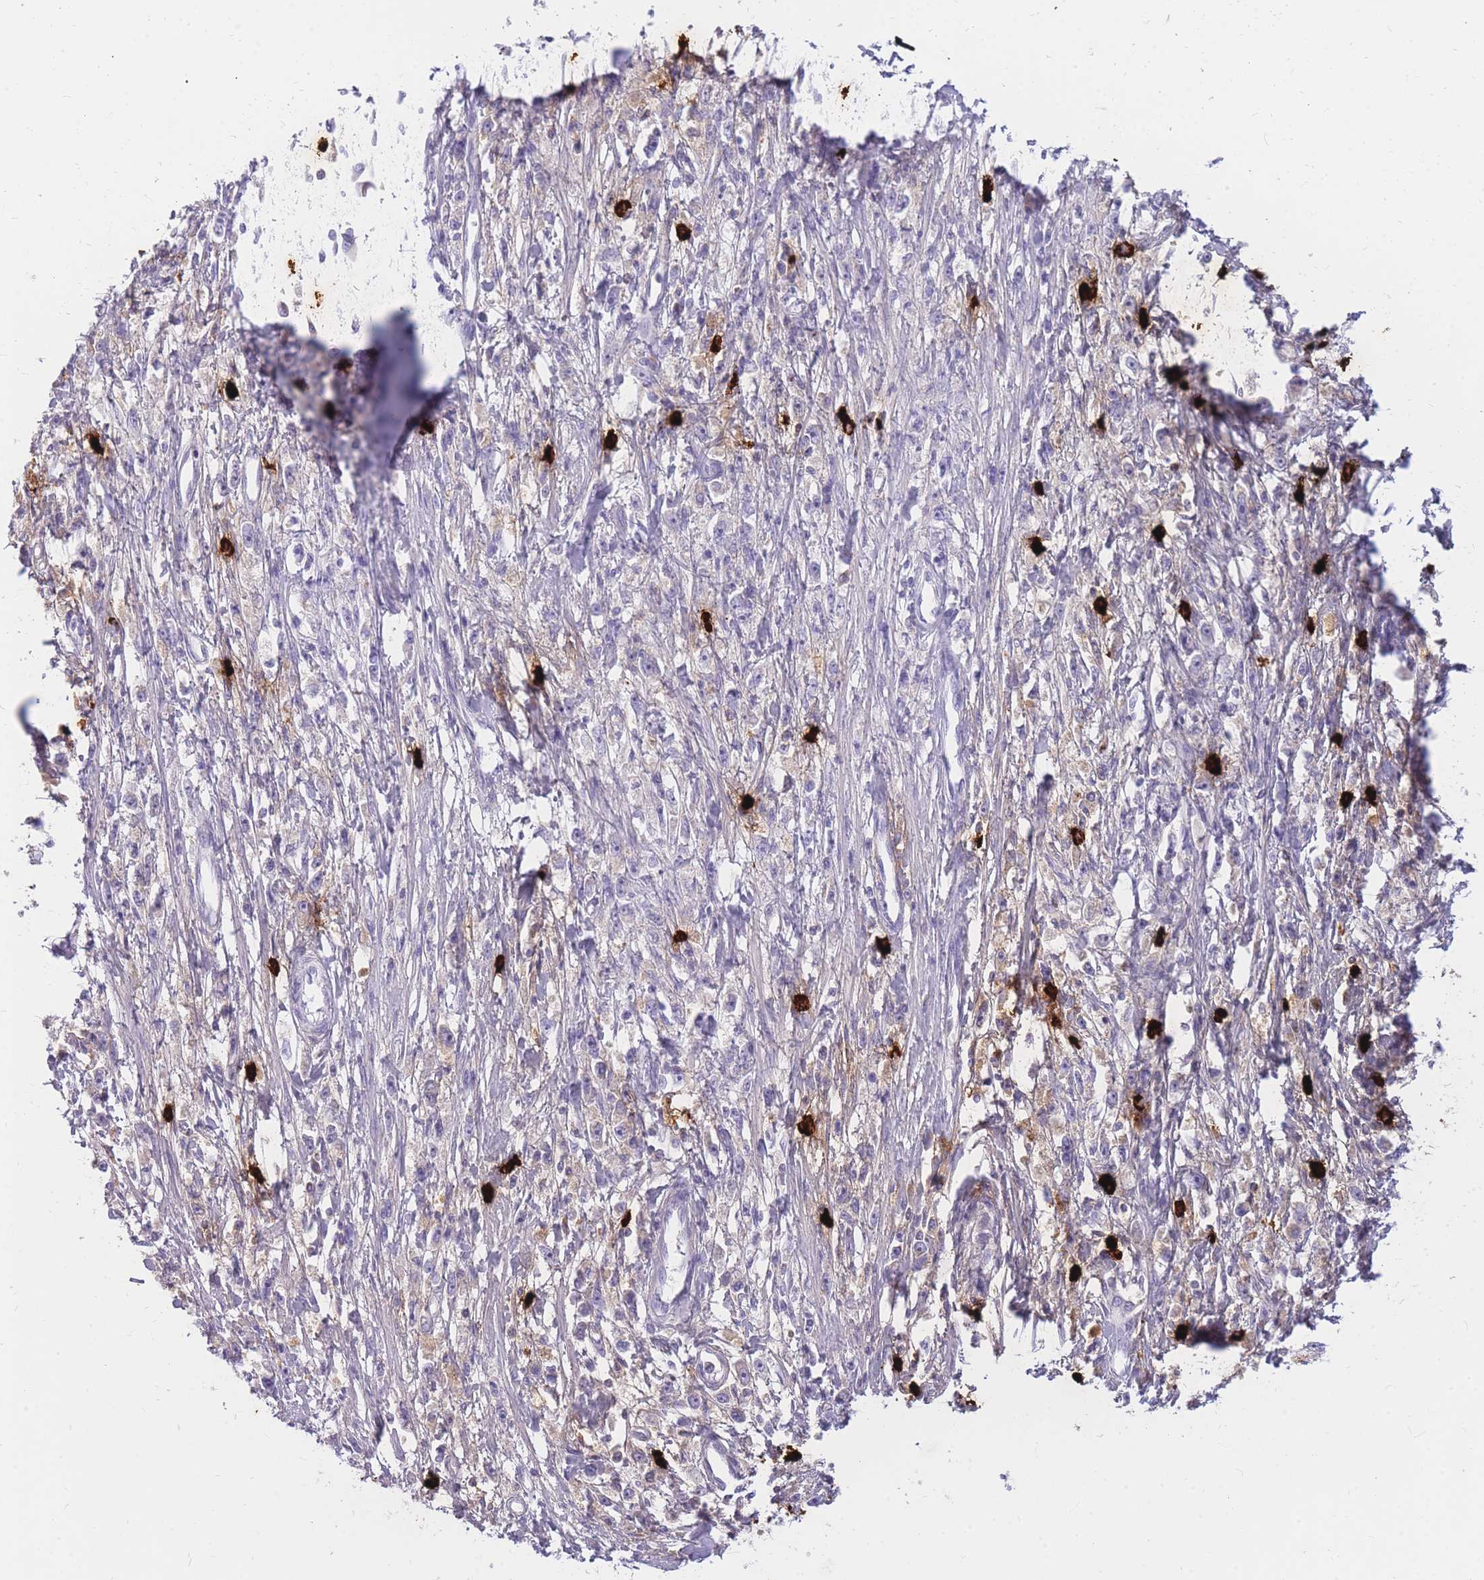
{"staining": {"intensity": "negative", "quantity": "none", "location": "none"}, "tissue": "stomach cancer", "cell_type": "Tumor cells", "image_type": "cancer", "snomed": [{"axis": "morphology", "description": "Adenocarcinoma, NOS"}, {"axis": "topography", "description": "Stomach"}], "caption": "This is a histopathology image of immunohistochemistry staining of adenocarcinoma (stomach), which shows no staining in tumor cells. (Brightfield microscopy of DAB (3,3'-diaminobenzidine) IHC at high magnification).", "gene": "TPSAB1", "patient": {"sex": "female", "age": 59}}